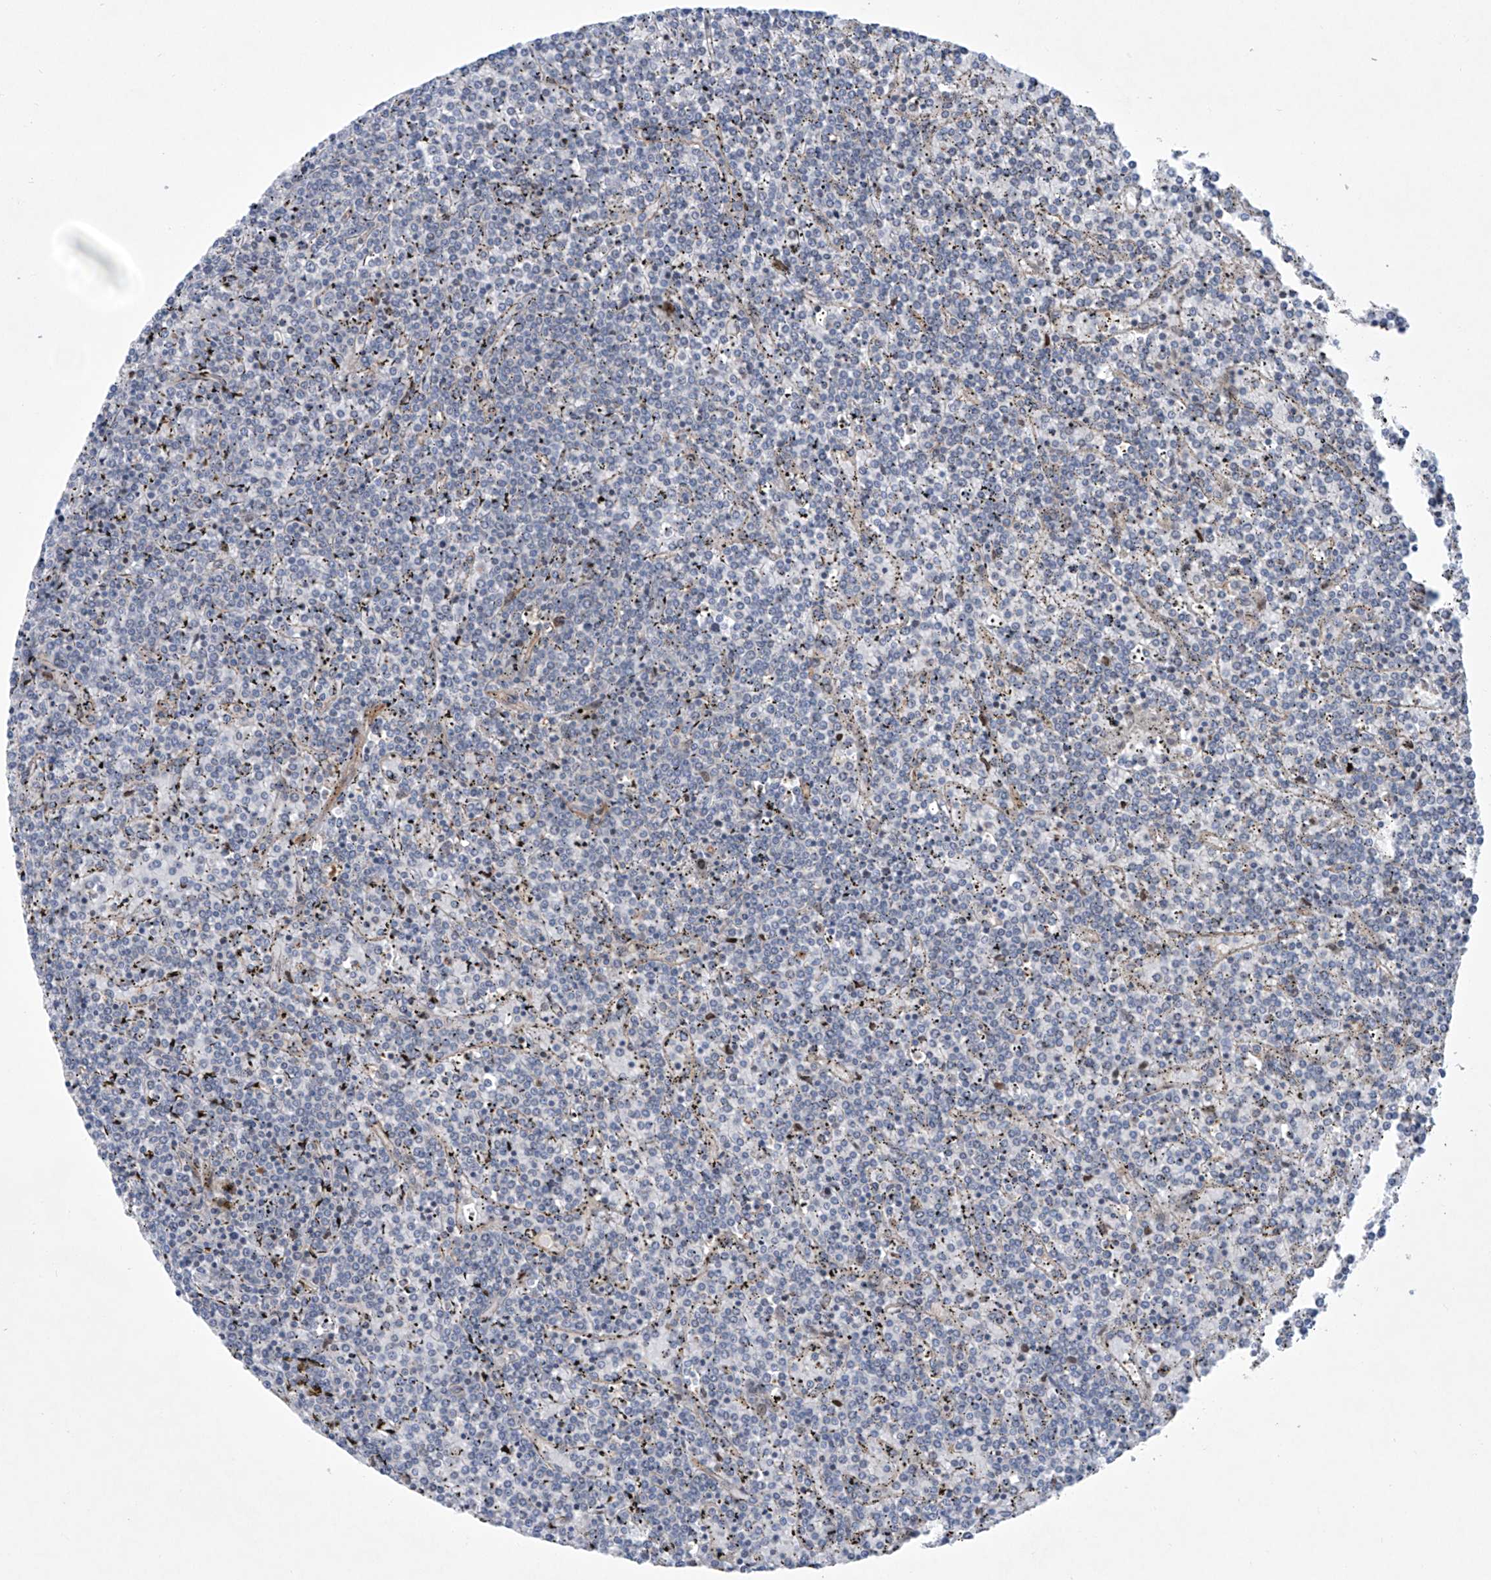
{"staining": {"intensity": "negative", "quantity": "none", "location": "none"}, "tissue": "lymphoma", "cell_type": "Tumor cells", "image_type": "cancer", "snomed": [{"axis": "morphology", "description": "Malignant lymphoma, non-Hodgkin's type, Low grade"}, {"axis": "topography", "description": "Spleen"}], "caption": "Immunohistochemistry (IHC) histopathology image of neoplastic tissue: lymphoma stained with DAB (3,3'-diaminobenzidine) demonstrates no significant protein staining in tumor cells.", "gene": "KLC4", "patient": {"sex": "female", "age": 19}}